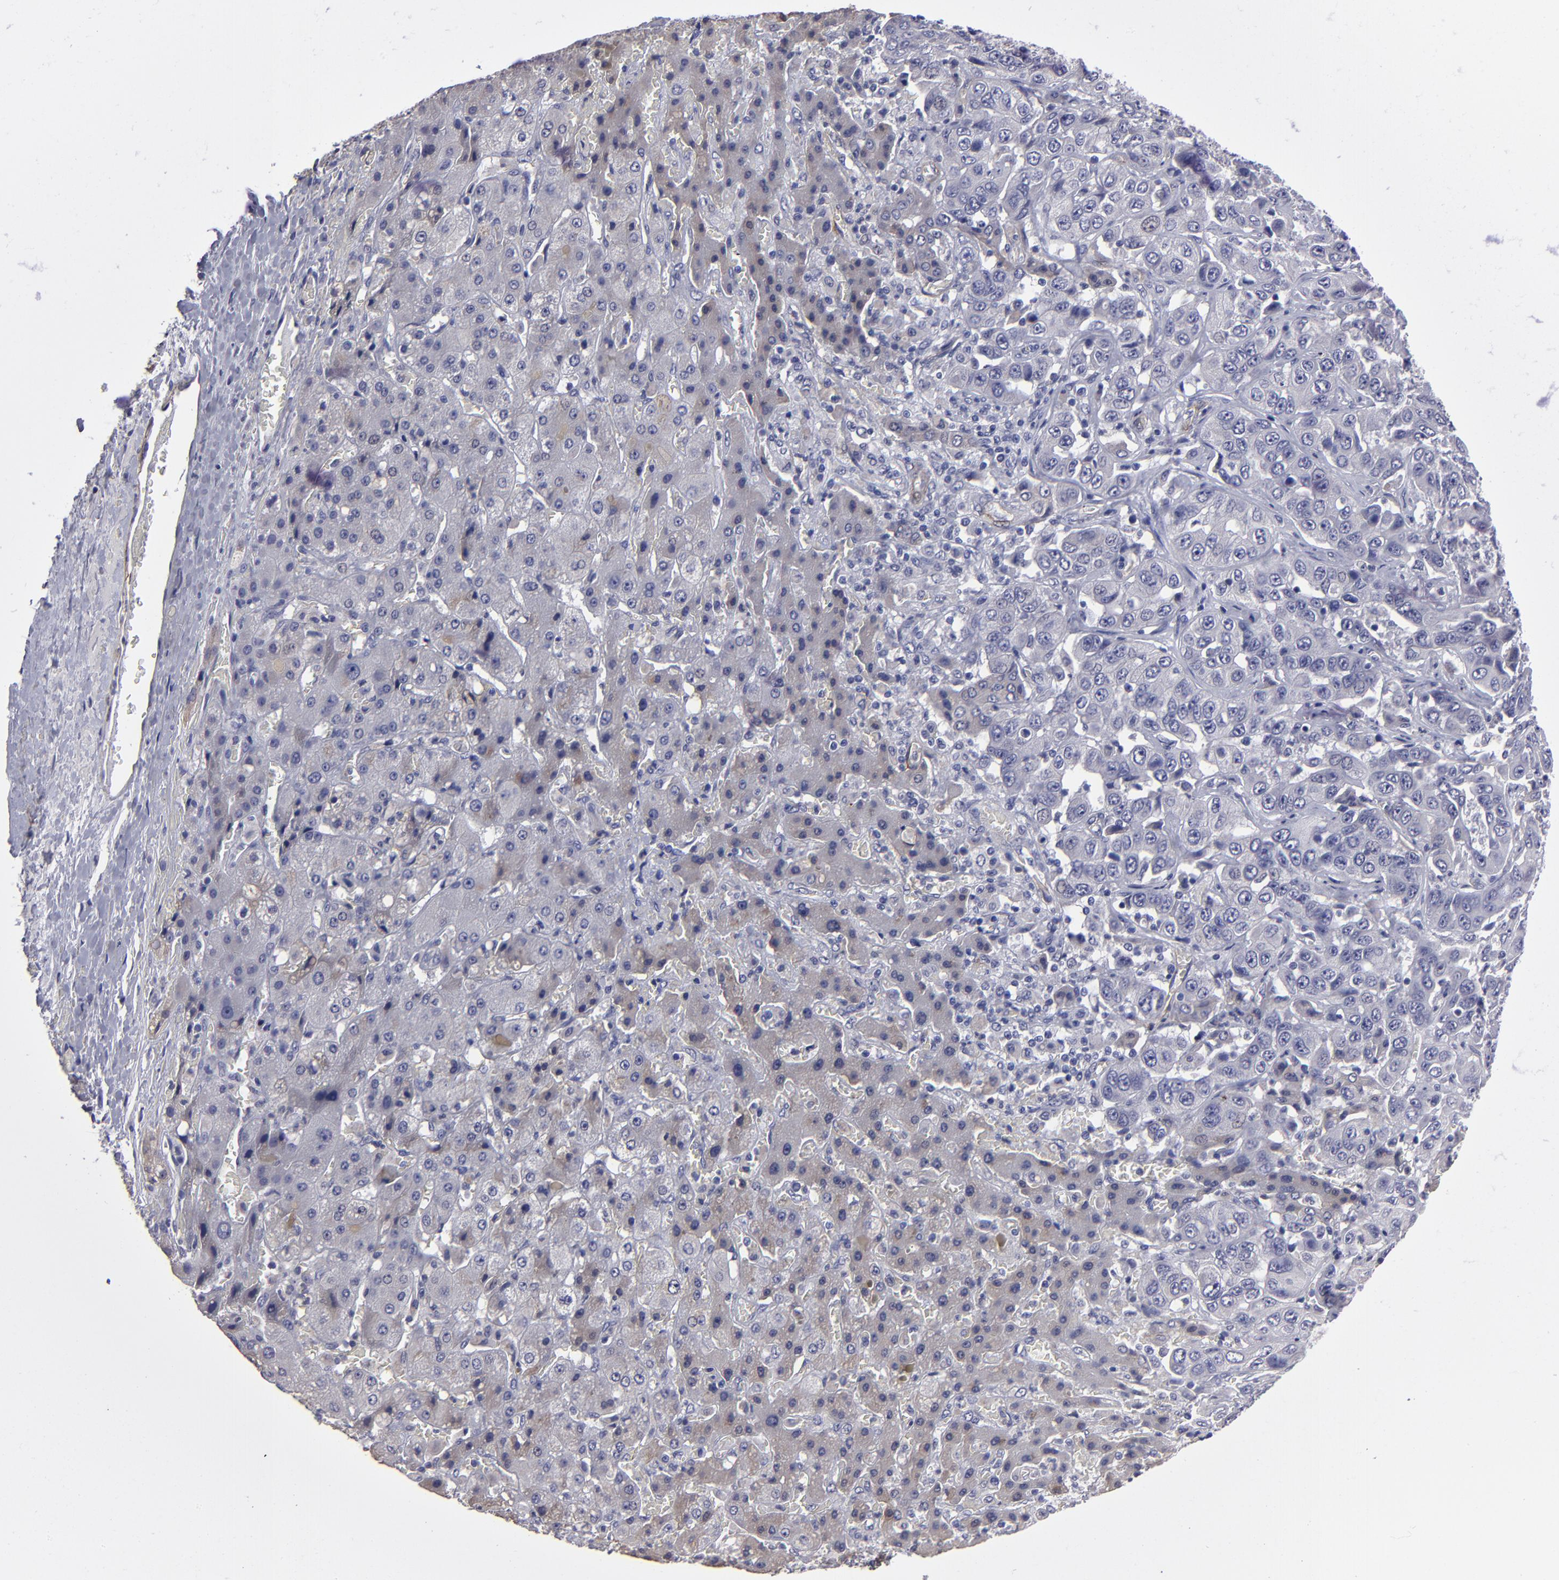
{"staining": {"intensity": "weak", "quantity": "<25%", "location": "cytoplasmic/membranous"}, "tissue": "liver cancer", "cell_type": "Tumor cells", "image_type": "cancer", "snomed": [{"axis": "morphology", "description": "Cholangiocarcinoma"}, {"axis": "topography", "description": "Liver"}], "caption": "A high-resolution histopathology image shows IHC staining of liver cancer, which reveals no significant staining in tumor cells.", "gene": "ZNF175", "patient": {"sex": "female", "age": 52}}